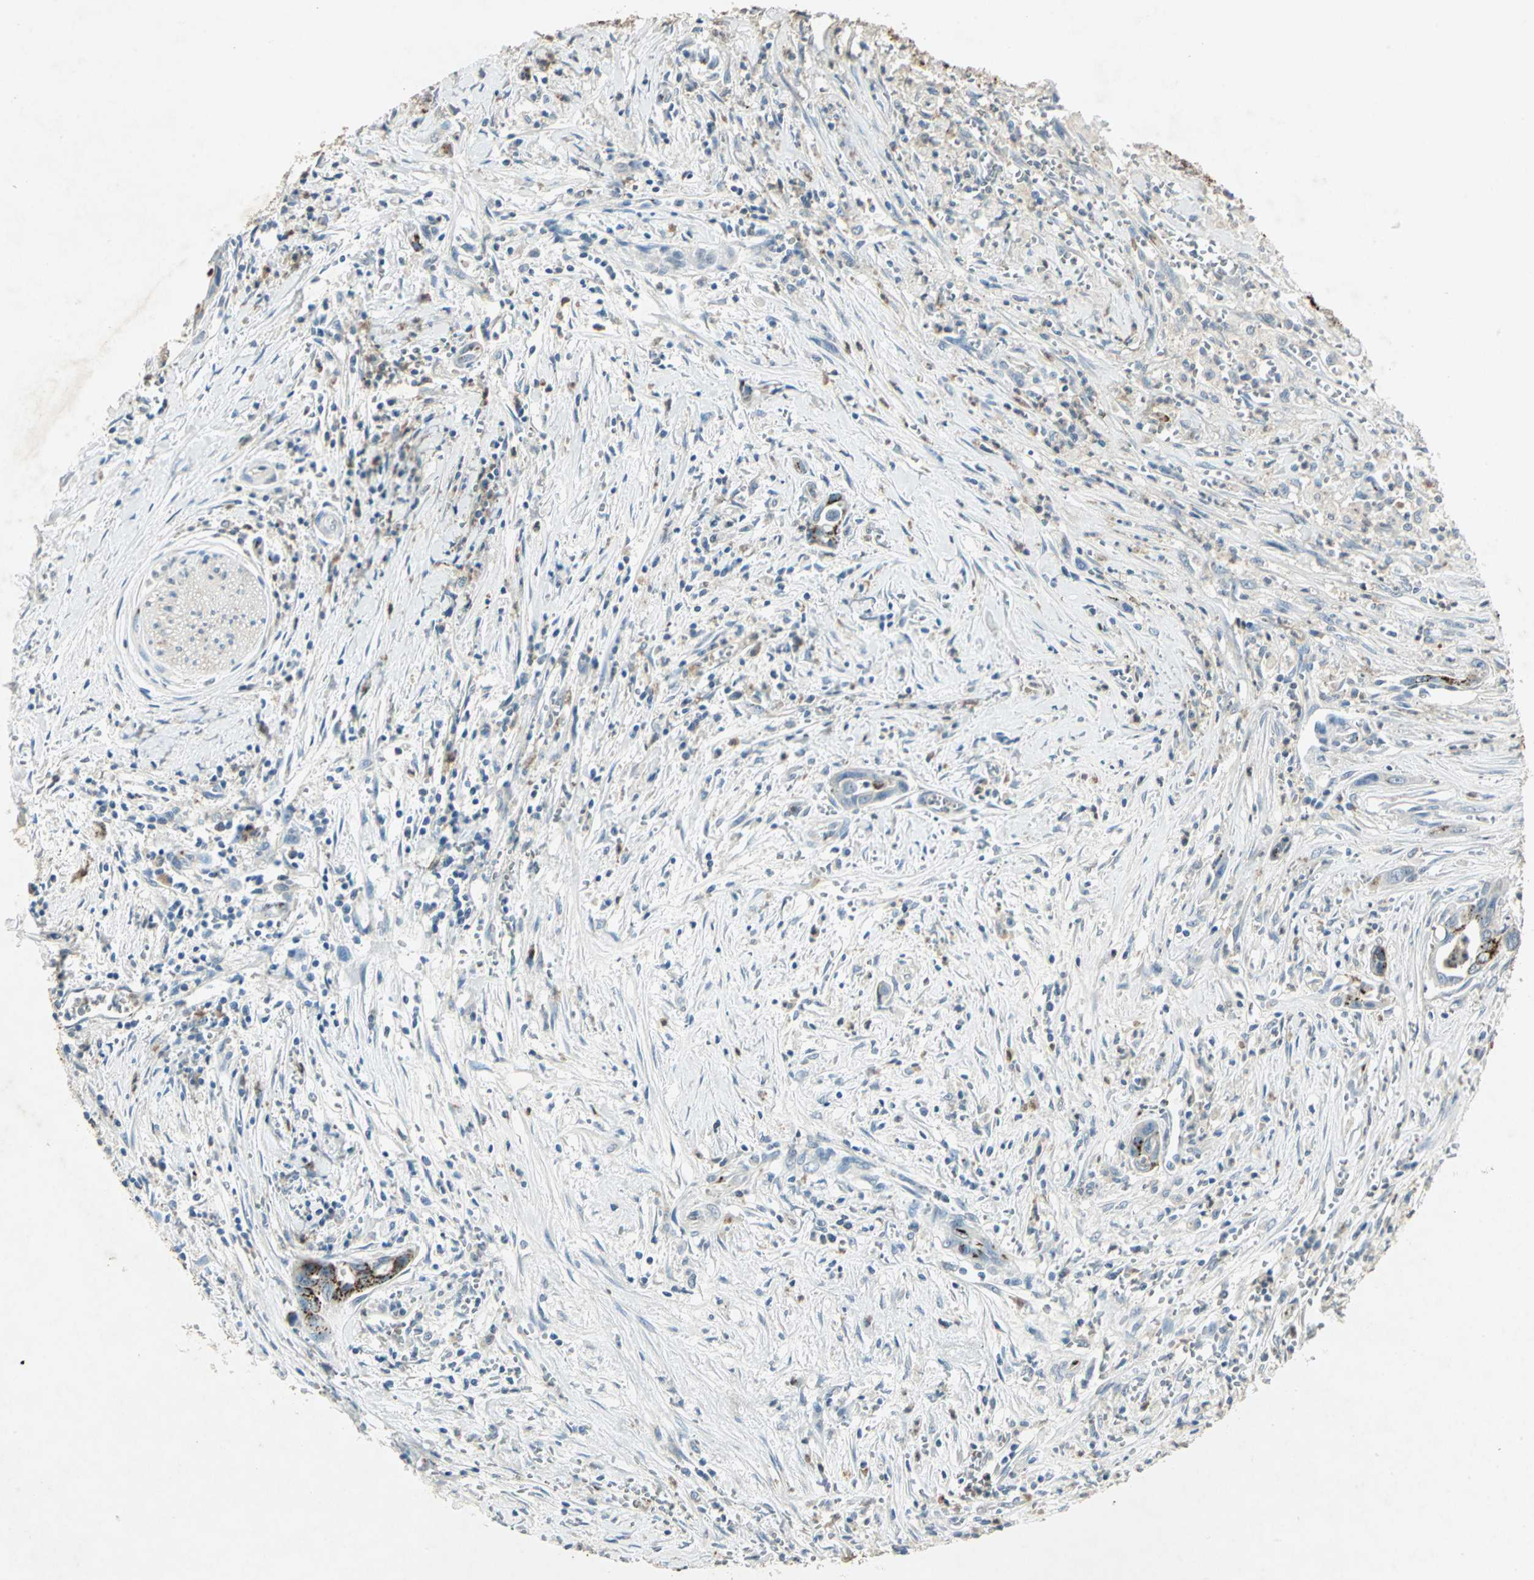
{"staining": {"intensity": "strong", "quantity": "25%-75%", "location": "cytoplasmic/membranous"}, "tissue": "pancreatic cancer", "cell_type": "Tumor cells", "image_type": "cancer", "snomed": [{"axis": "morphology", "description": "Adenocarcinoma, NOS"}, {"axis": "topography", "description": "Pancreas"}], "caption": "Pancreatic cancer stained with immunohistochemistry (IHC) shows strong cytoplasmic/membranous expression in approximately 25%-75% of tumor cells. (brown staining indicates protein expression, while blue staining denotes nuclei).", "gene": "CAMK2B", "patient": {"sex": "male", "age": 59}}